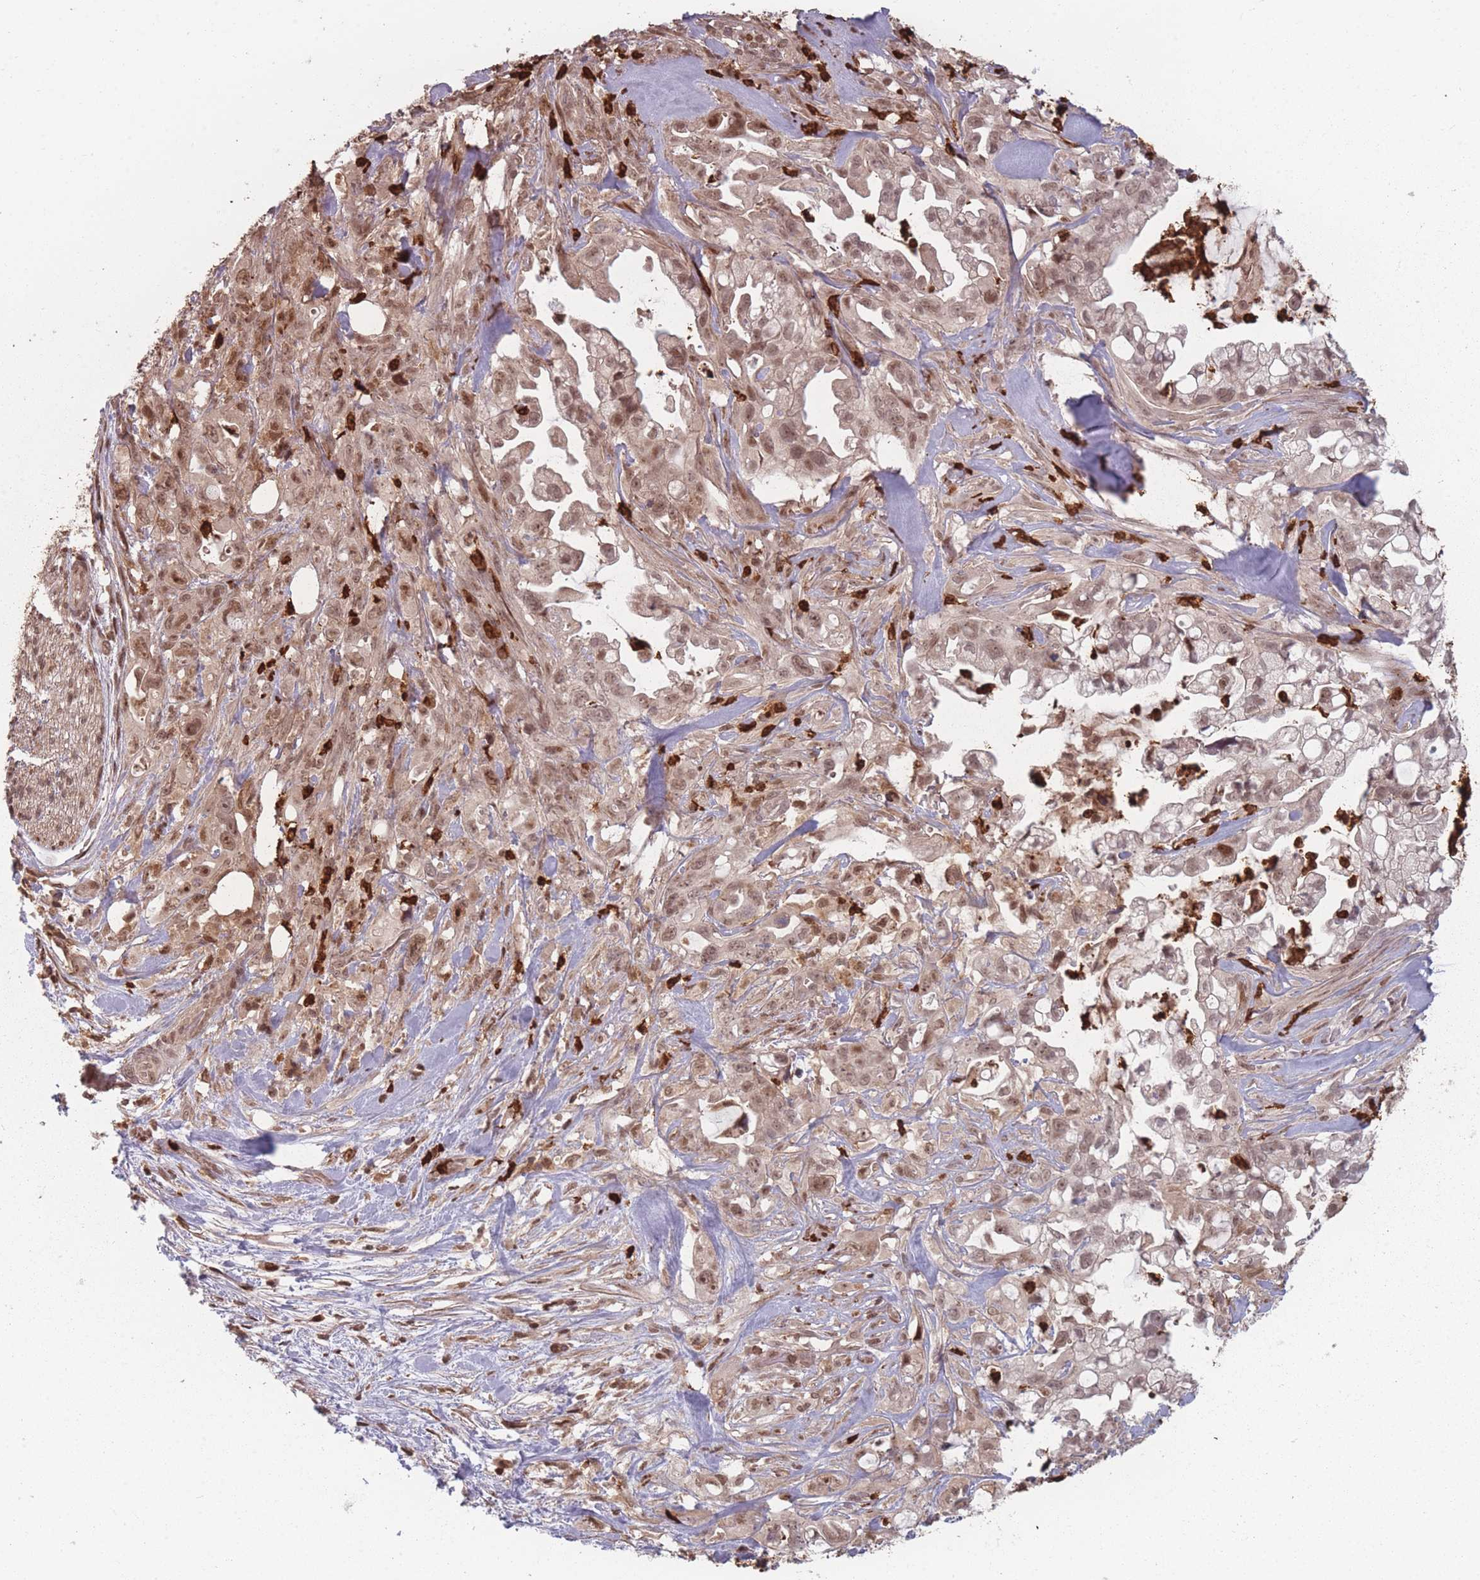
{"staining": {"intensity": "moderate", "quantity": ">75%", "location": "nuclear"}, "tissue": "pancreatic cancer", "cell_type": "Tumor cells", "image_type": "cancer", "snomed": [{"axis": "morphology", "description": "Adenocarcinoma, NOS"}, {"axis": "topography", "description": "Pancreas"}], "caption": "Immunohistochemical staining of pancreatic cancer (adenocarcinoma) reveals medium levels of moderate nuclear positivity in about >75% of tumor cells.", "gene": "WDR55", "patient": {"sex": "female", "age": 61}}